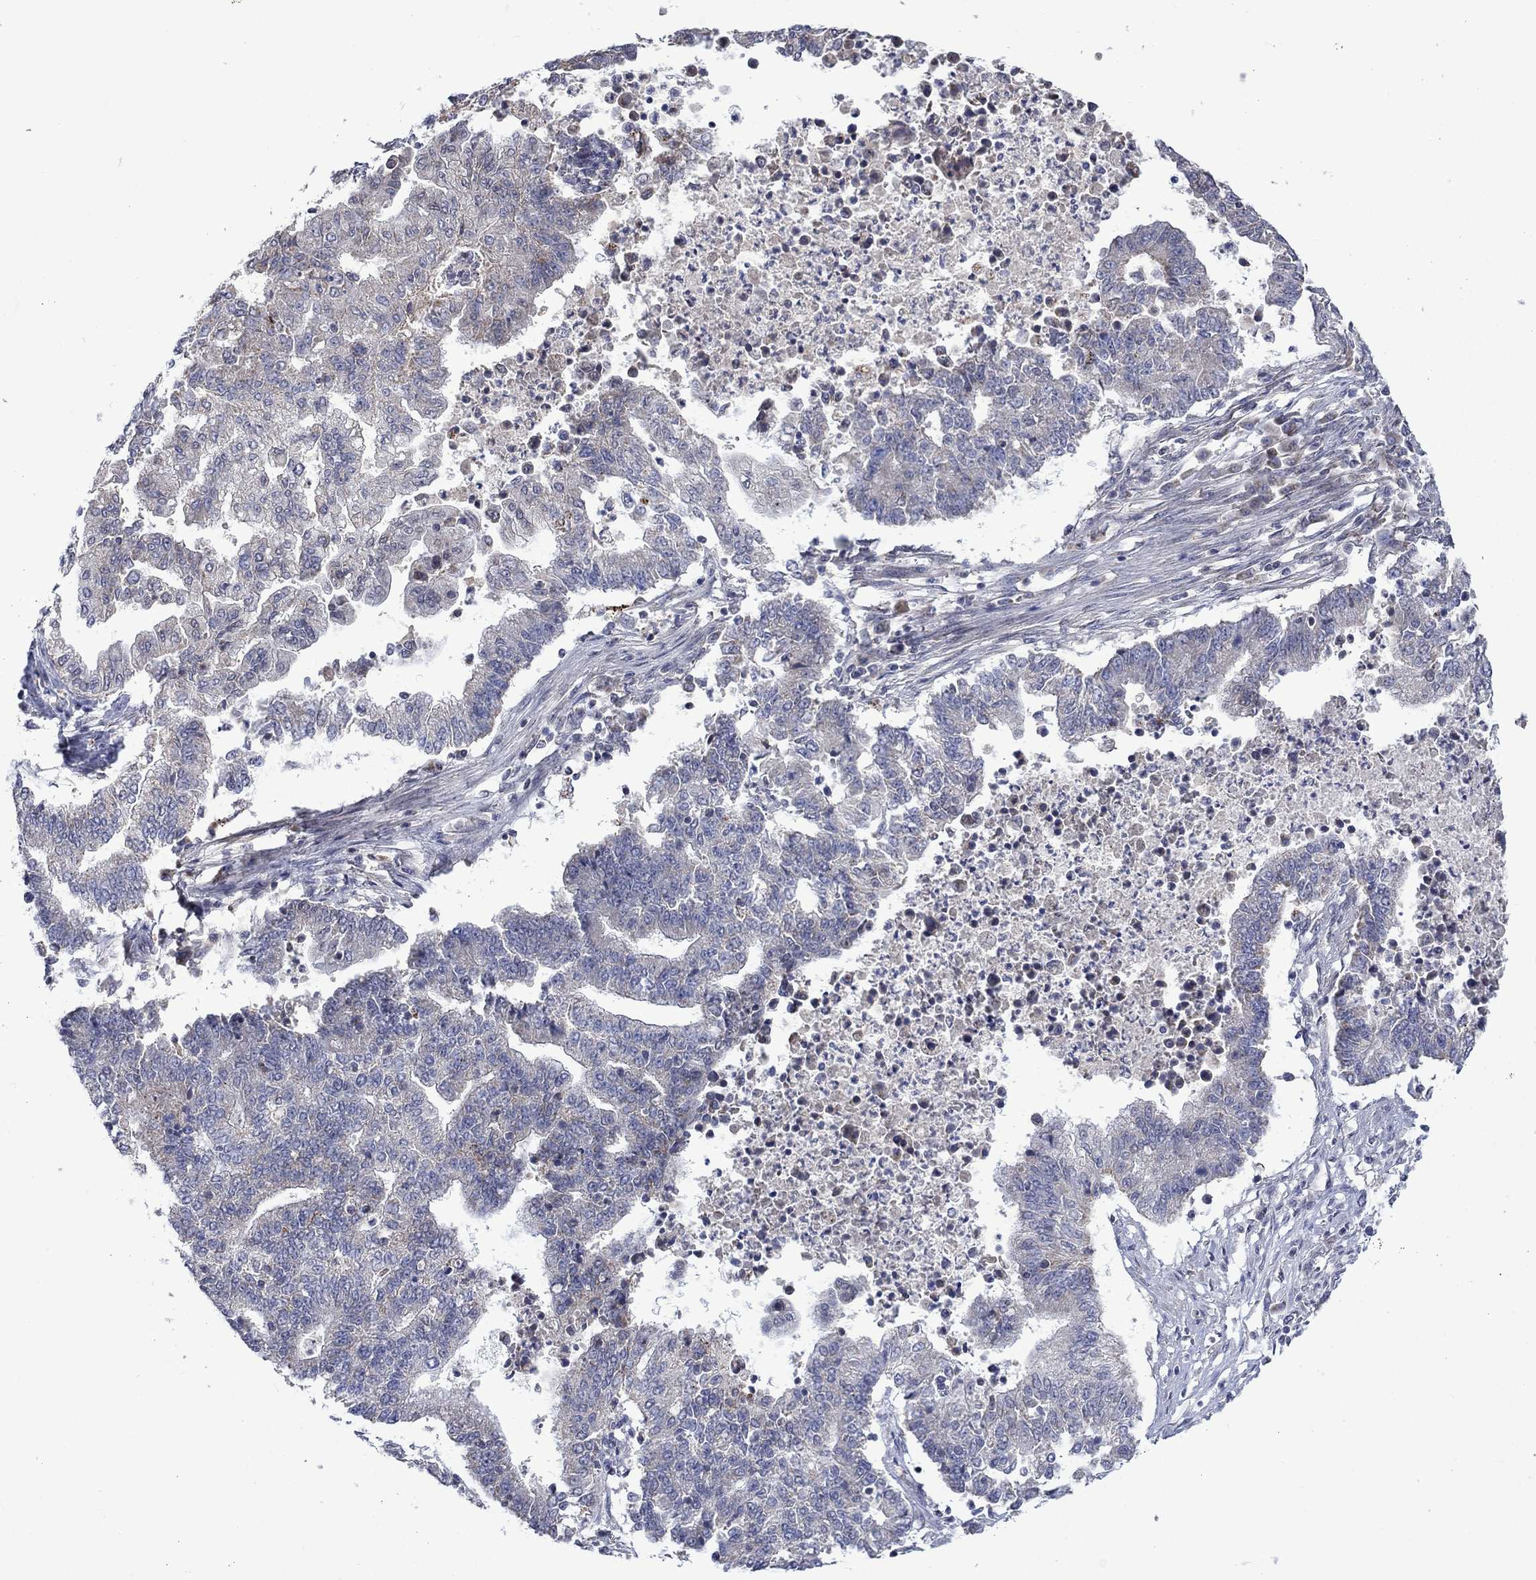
{"staining": {"intensity": "negative", "quantity": "none", "location": "none"}, "tissue": "endometrial cancer", "cell_type": "Tumor cells", "image_type": "cancer", "snomed": [{"axis": "morphology", "description": "Adenocarcinoma, NOS"}, {"axis": "topography", "description": "Uterus"}, {"axis": "topography", "description": "Endometrium"}], "caption": "This is a micrograph of immunohistochemistry (IHC) staining of endometrial adenocarcinoma, which shows no positivity in tumor cells.", "gene": "KCNJ16", "patient": {"sex": "female", "age": 54}}